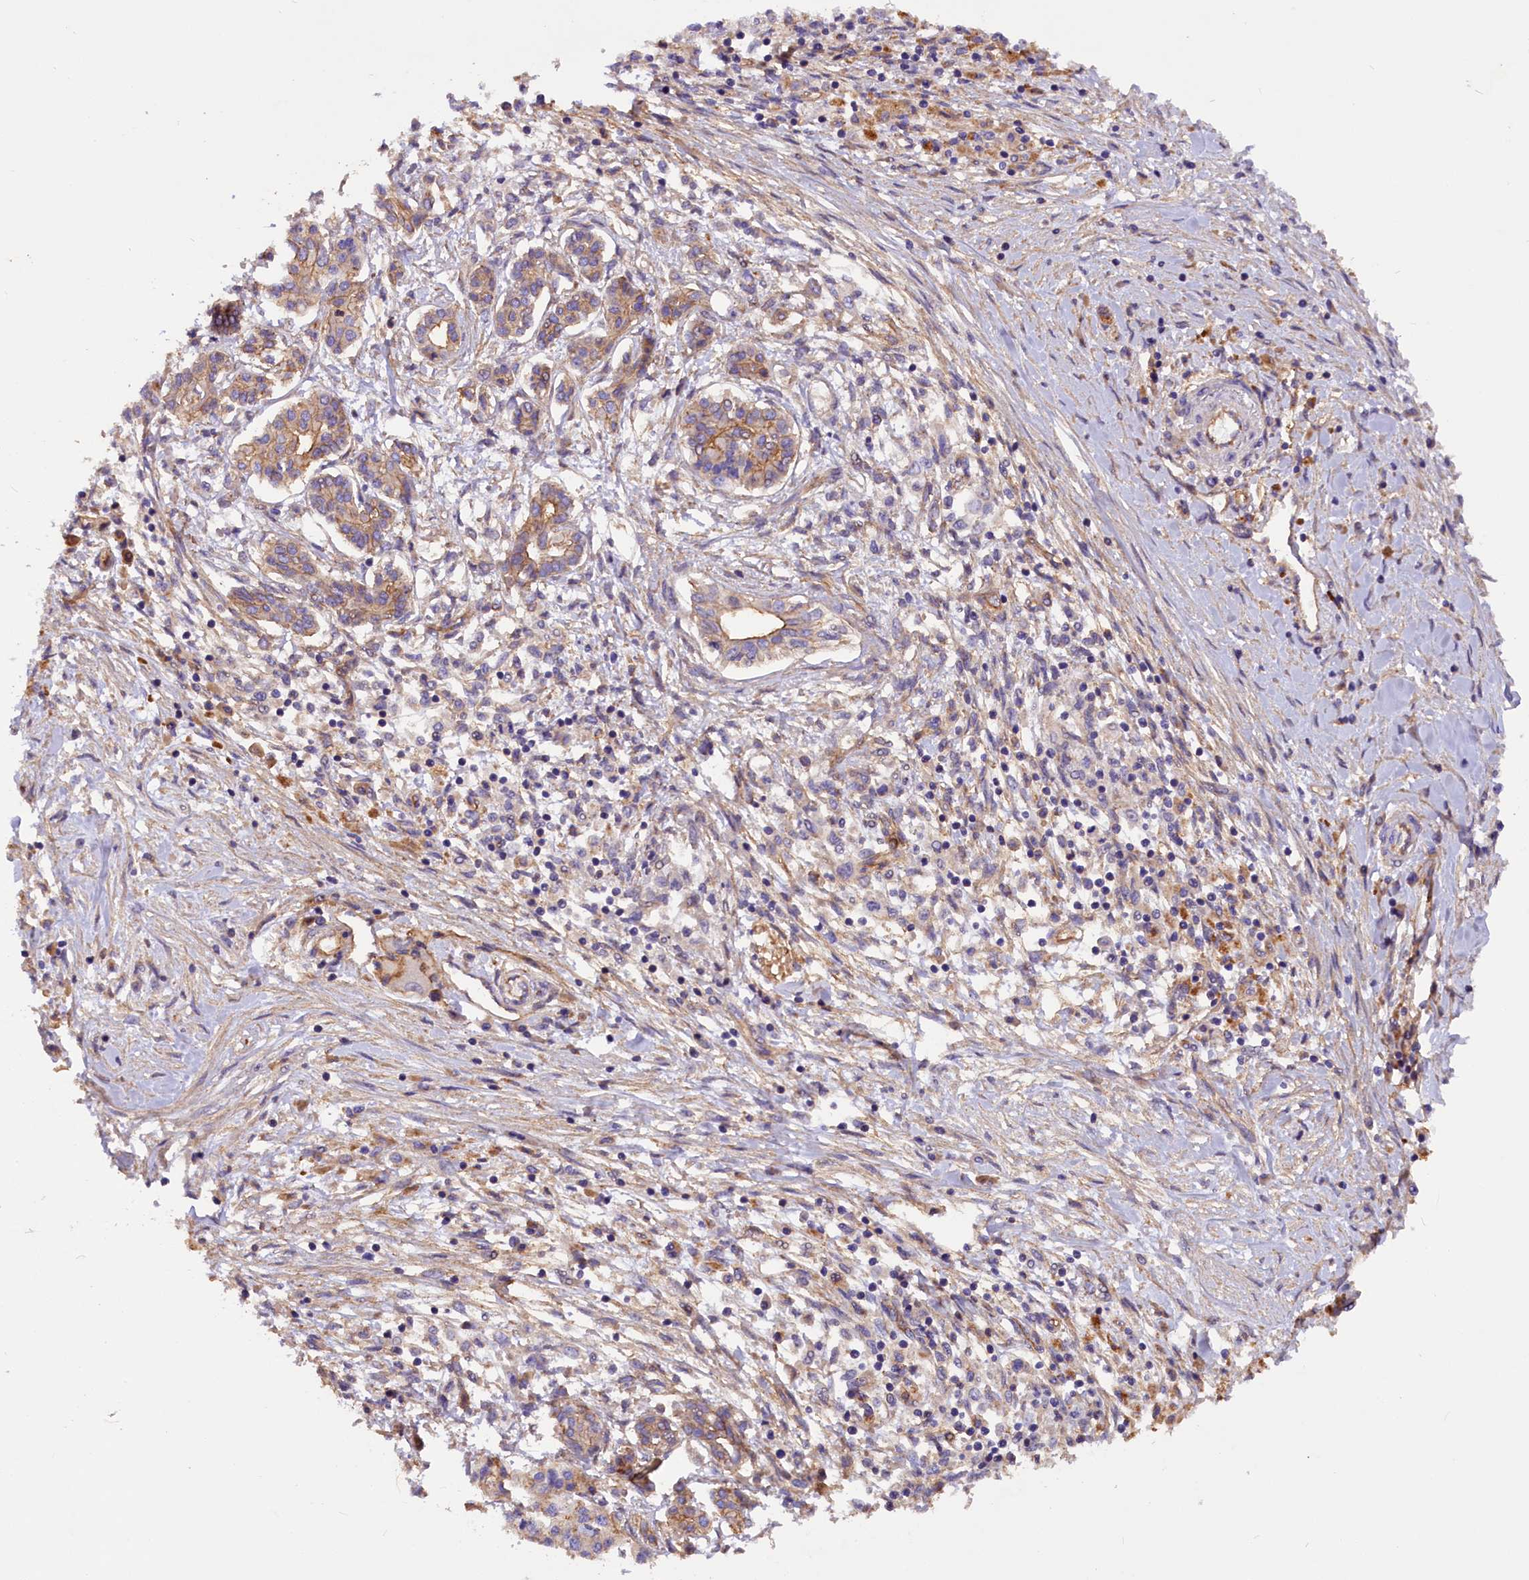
{"staining": {"intensity": "moderate", "quantity": "25%-75%", "location": "cytoplasmic/membranous"}, "tissue": "pancreatic cancer", "cell_type": "Tumor cells", "image_type": "cancer", "snomed": [{"axis": "morphology", "description": "Adenocarcinoma, NOS"}, {"axis": "topography", "description": "Pancreas"}], "caption": "DAB (3,3'-diaminobenzidine) immunohistochemical staining of human pancreatic cancer demonstrates moderate cytoplasmic/membranous protein positivity in approximately 25%-75% of tumor cells.", "gene": "ERMARD", "patient": {"sex": "female", "age": 50}}